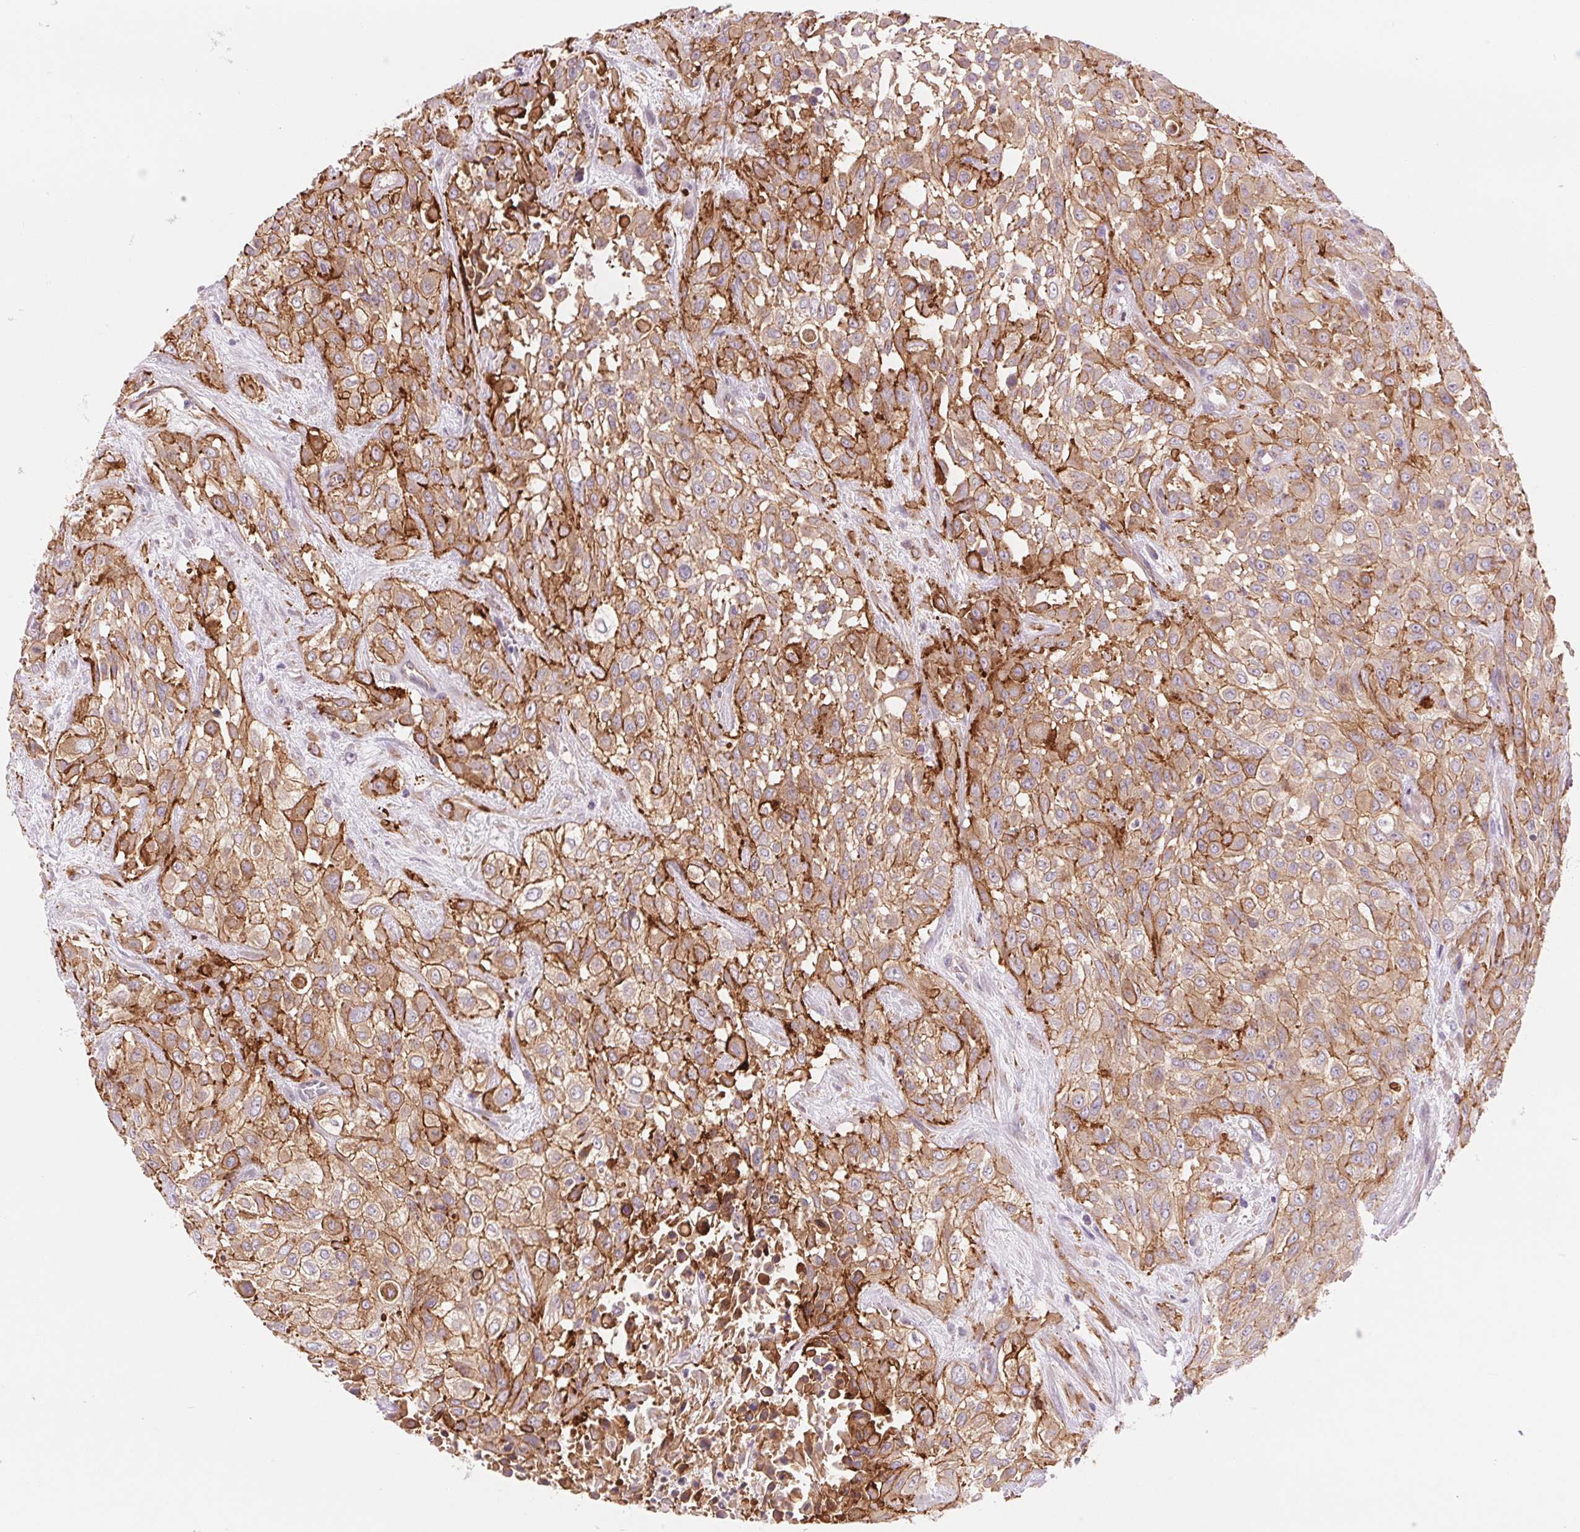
{"staining": {"intensity": "moderate", "quantity": ">75%", "location": "cytoplasmic/membranous"}, "tissue": "urothelial cancer", "cell_type": "Tumor cells", "image_type": "cancer", "snomed": [{"axis": "morphology", "description": "Urothelial carcinoma, High grade"}, {"axis": "topography", "description": "Urinary bladder"}], "caption": "High-grade urothelial carcinoma tissue displays moderate cytoplasmic/membranous staining in about >75% of tumor cells, visualized by immunohistochemistry. (DAB (3,3'-diaminobenzidine) = brown stain, brightfield microscopy at high magnification).", "gene": "DIXDC1", "patient": {"sex": "male", "age": 57}}